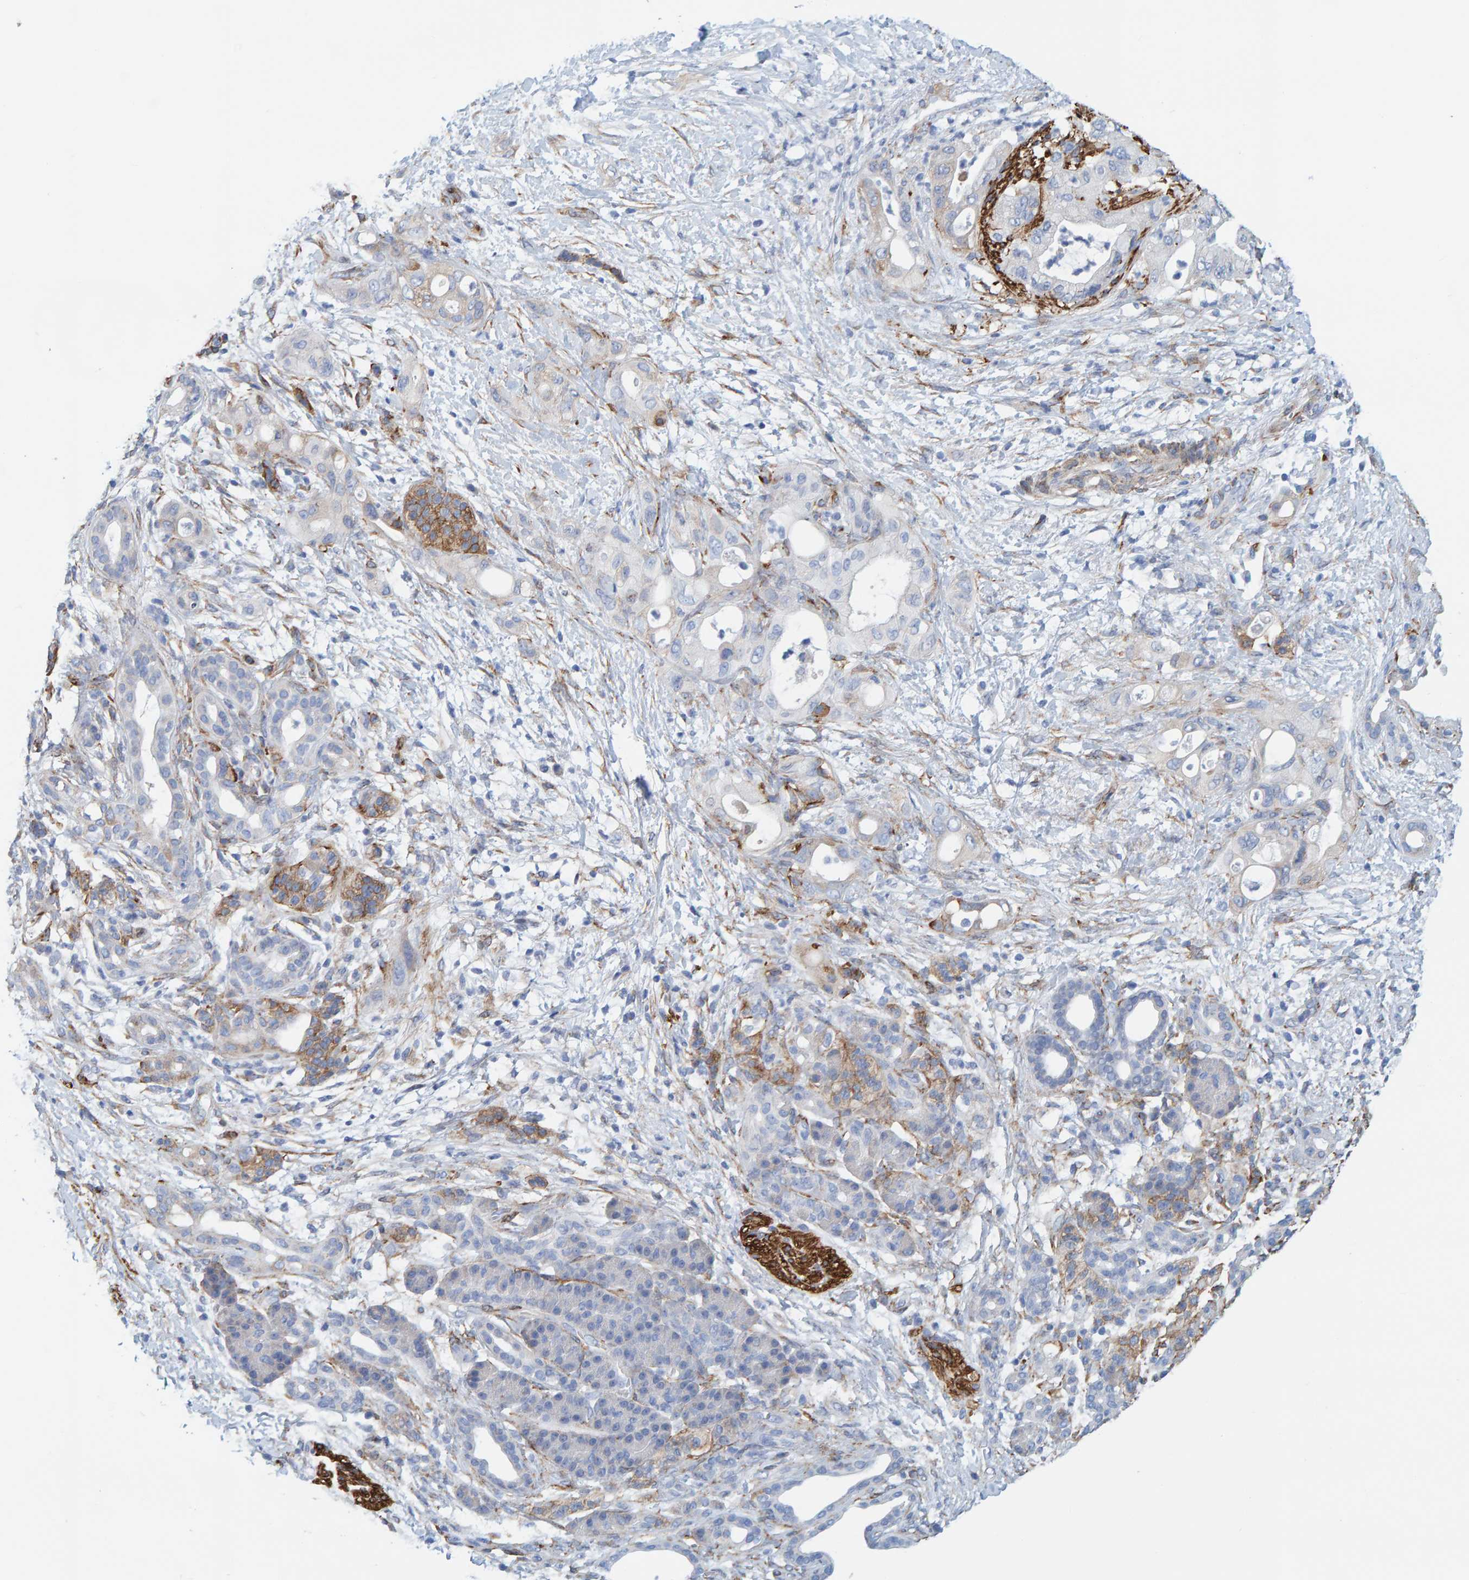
{"staining": {"intensity": "moderate", "quantity": "<25%", "location": "cytoplasmic/membranous"}, "tissue": "pancreatic cancer", "cell_type": "Tumor cells", "image_type": "cancer", "snomed": [{"axis": "morphology", "description": "Adenocarcinoma, NOS"}, {"axis": "topography", "description": "Pancreas"}], "caption": "Protein expression analysis of human adenocarcinoma (pancreatic) reveals moderate cytoplasmic/membranous staining in approximately <25% of tumor cells.", "gene": "MAP1B", "patient": {"sex": "male", "age": 59}}